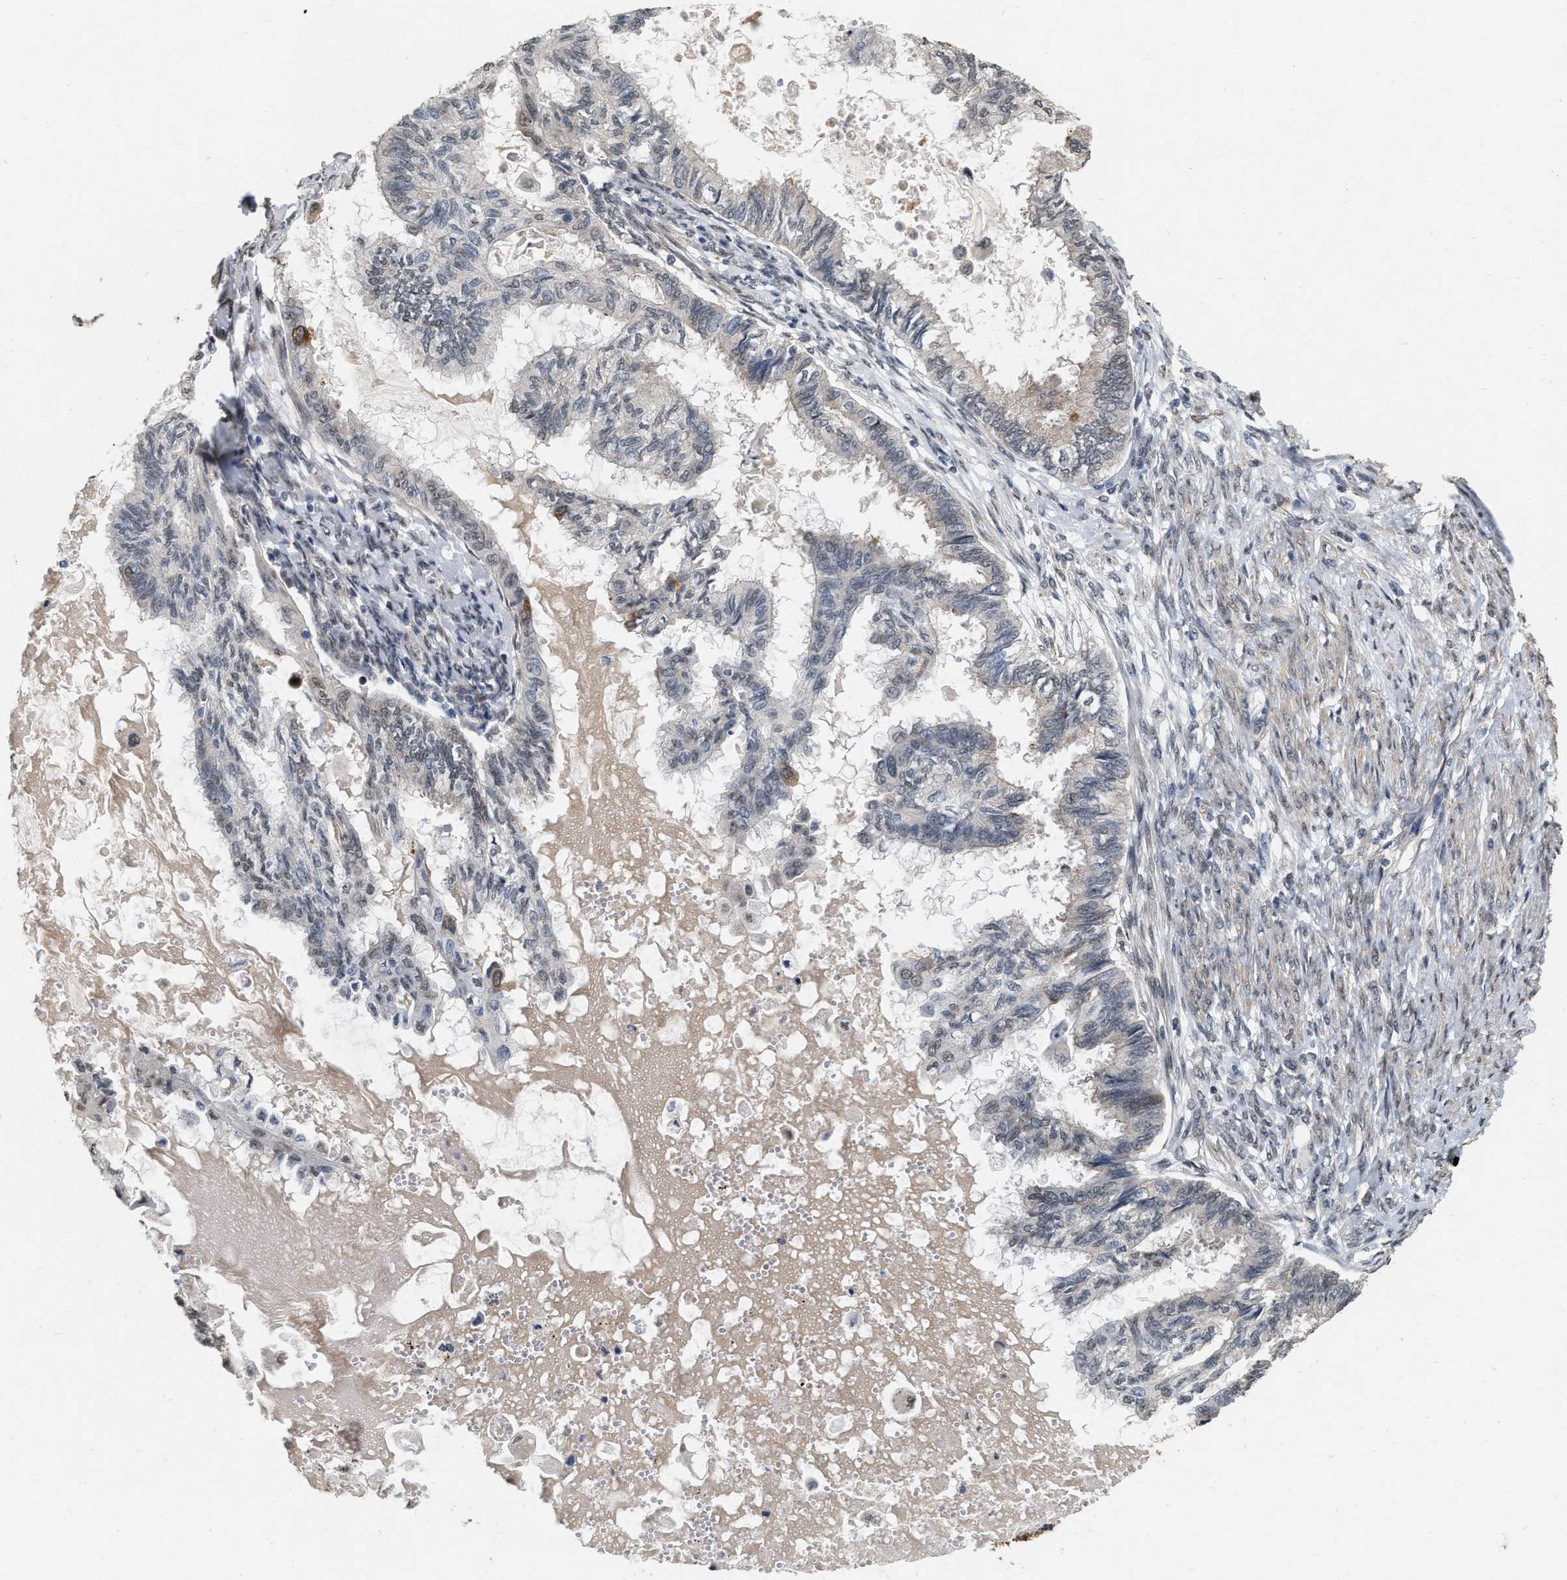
{"staining": {"intensity": "negative", "quantity": "none", "location": "none"}, "tissue": "cervical cancer", "cell_type": "Tumor cells", "image_type": "cancer", "snomed": [{"axis": "morphology", "description": "Normal tissue, NOS"}, {"axis": "morphology", "description": "Adenocarcinoma, NOS"}, {"axis": "topography", "description": "Cervix"}, {"axis": "topography", "description": "Endometrium"}], "caption": "An immunohistochemistry micrograph of adenocarcinoma (cervical) is shown. There is no staining in tumor cells of adenocarcinoma (cervical). The staining is performed using DAB (3,3'-diaminobenzidine) brown chromogen with nuclei counter-stained in using hematoxylin.", "gene": "RUVBL1", "patient": {"sex": "female", "age": 86}}